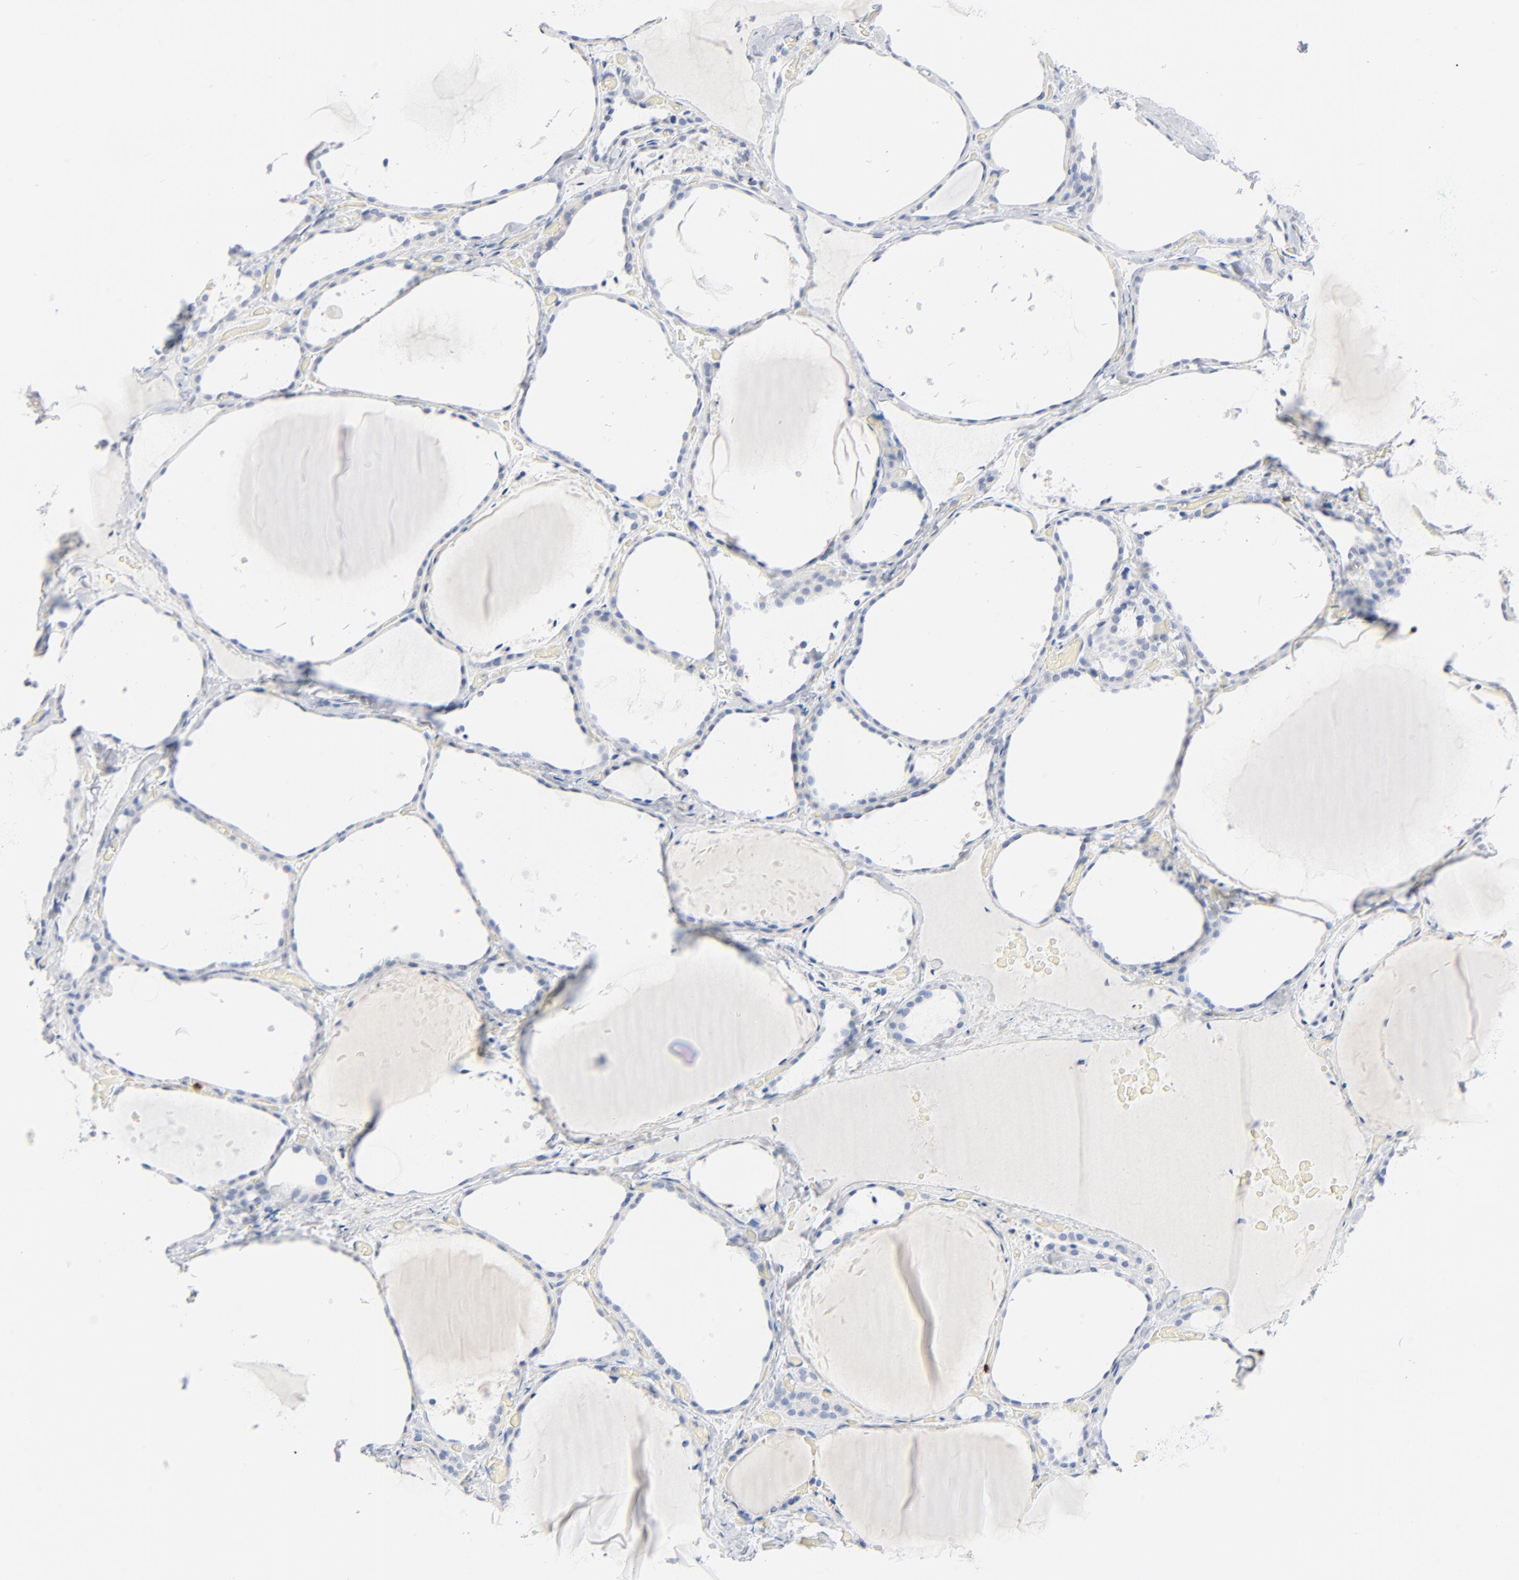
{"staining": {"intensity": "negative", "quantity": "none", "location": "none"}, "tissue": "thyroid gland", "cell_type": "Glandular cells", "image_type": "normal", "snomed": [{"axis": "morphology", "description": "Normal tissue, NOS"}, {"axis": "topography", "description": "Thyroid gland"}], "caption": "This is a photomicrograph of immunohistochemistry (IHC) staining of unremarkable thyroid gland, which shows no expression in glandular cells.", "gene": "GZMB", "patient": {"sex": "female", "age": 22}}